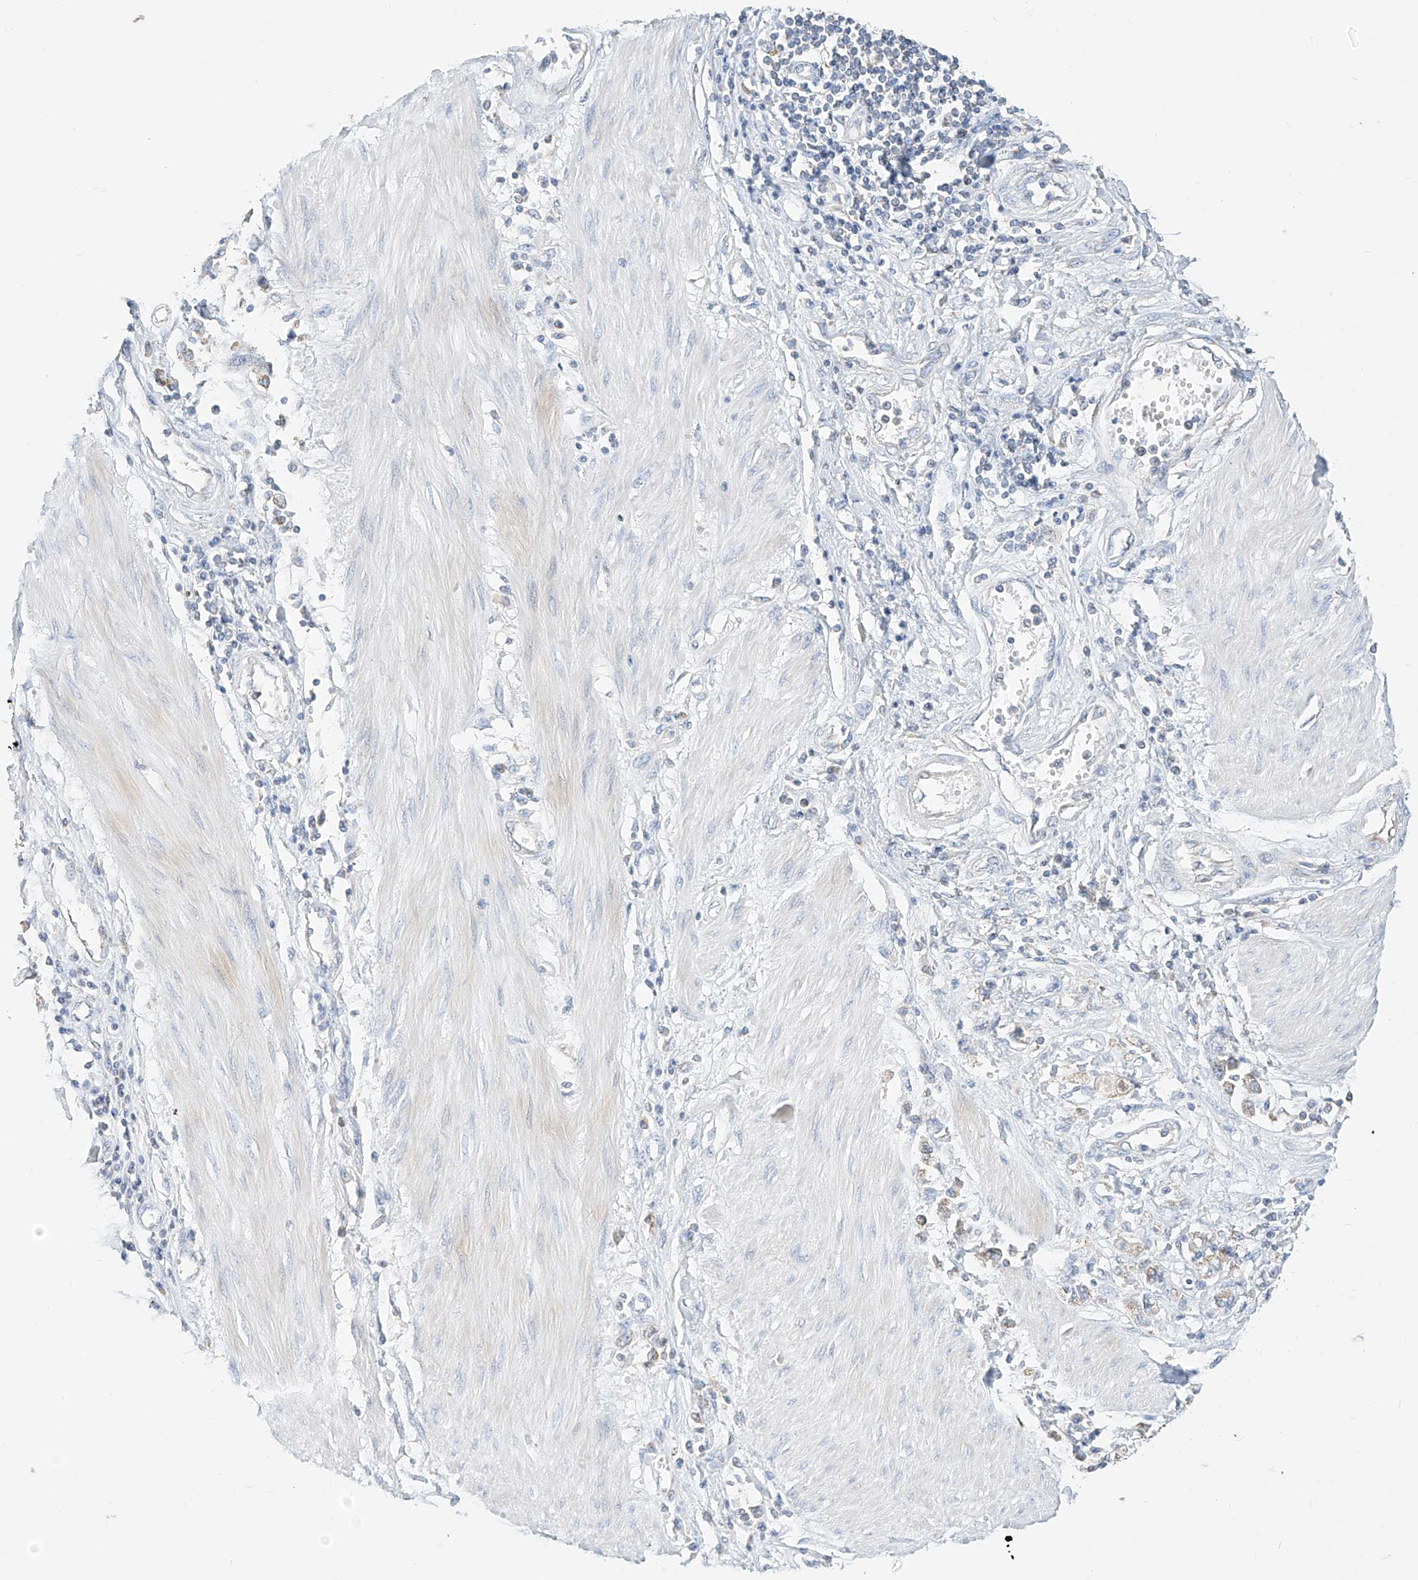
{"staining": {"intensity": "weak", "quantity": "<25%", "location": "cytoplasmic/membranous"}, "tissue": "stomach cancer", "cell_type": "Tumor cells", "image_type": "cancer", "snomed": [{"axis": "morphology", "description": "Adenocarcinoma, NOS"}, {"axis": "topography", "description": "Stomach"}], "caption": "DAB immunohistochemical staining of stomach cancer displays no significant positivity in tumor cells.", "gene": "RASA2", "patient": {"sex": "female", "age": 76}}